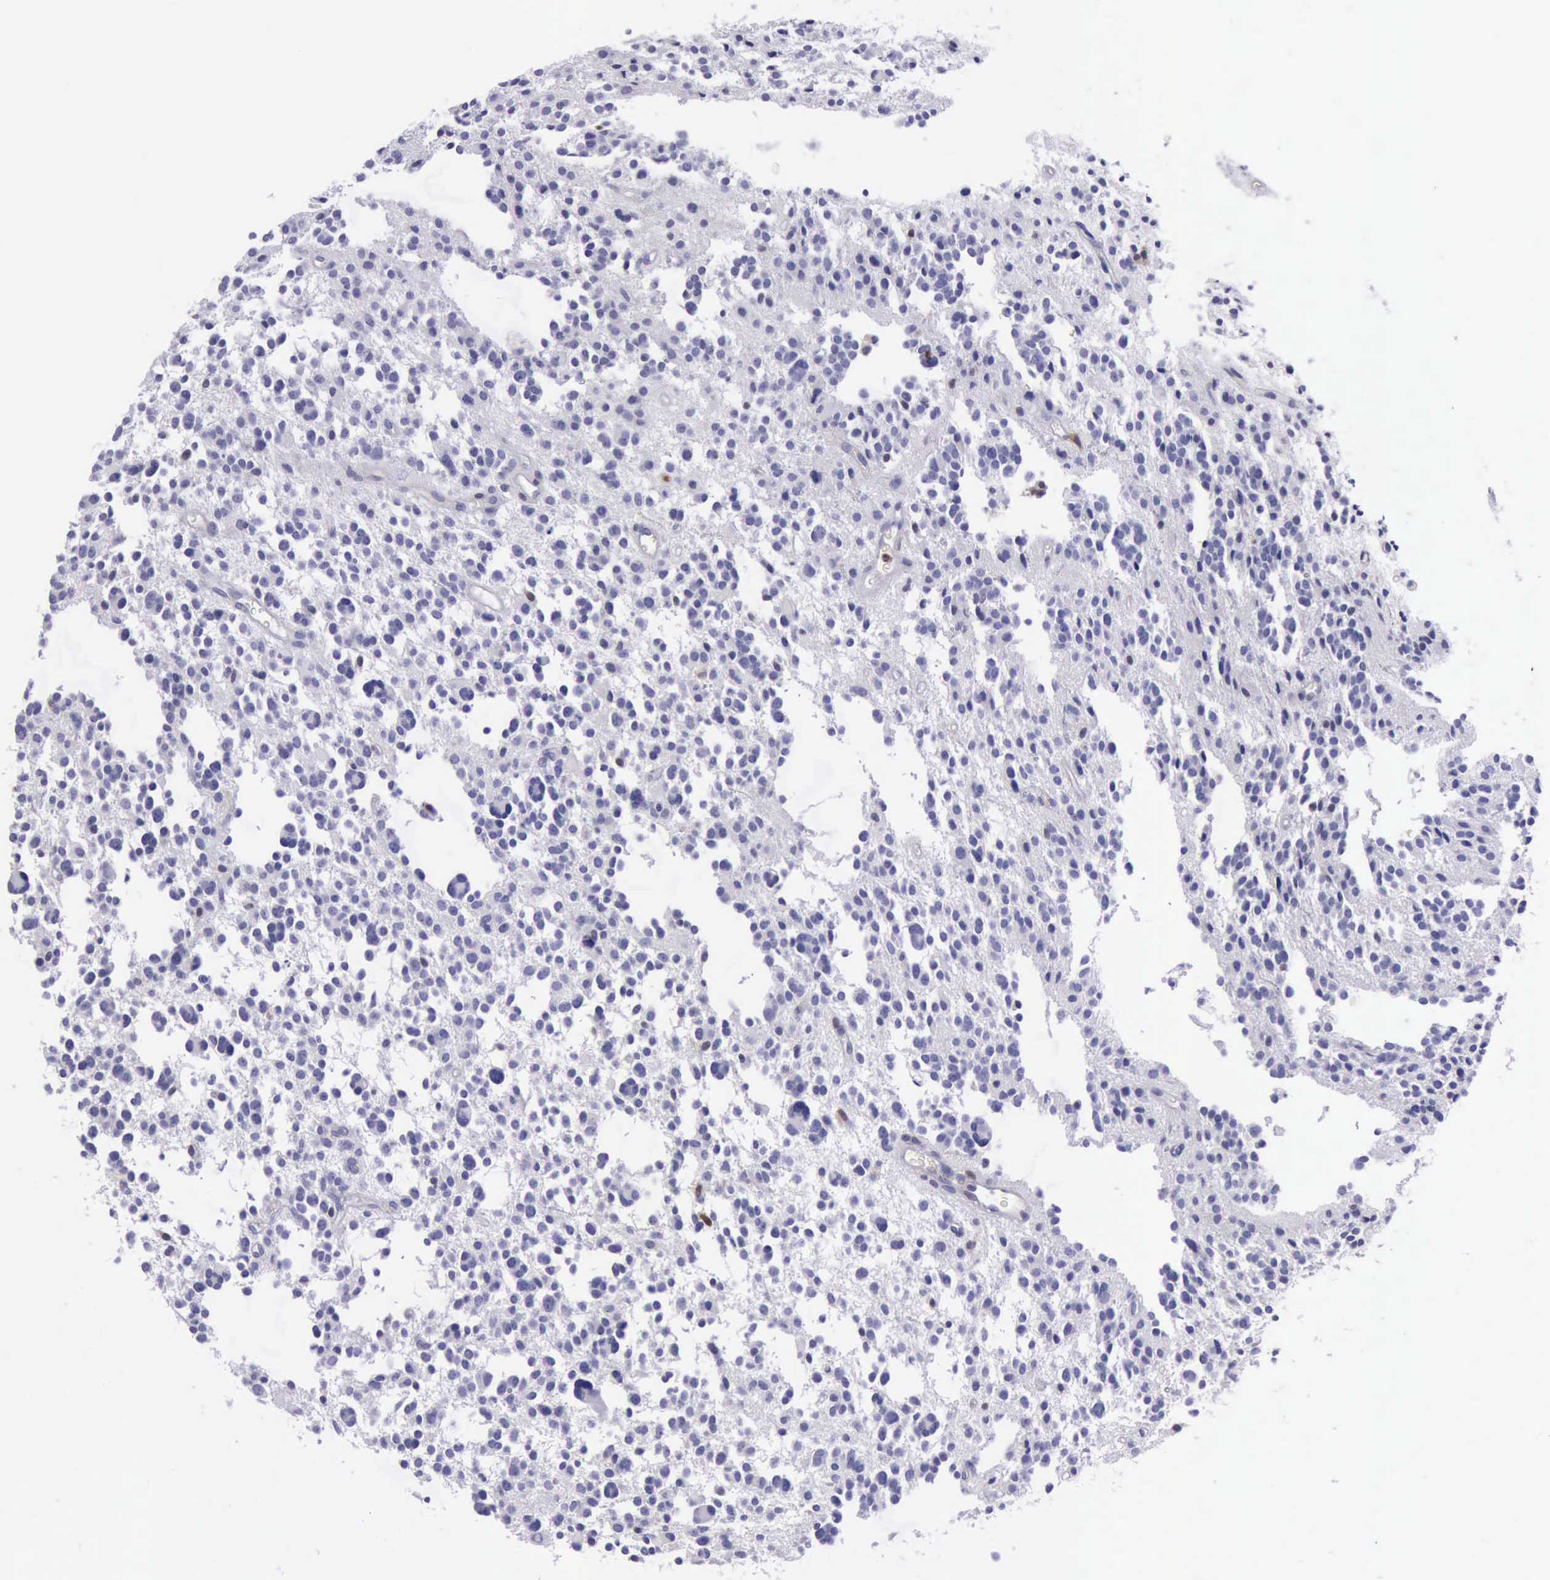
{"staining": {"intensity": "negative", "quantity": "none", "location": "none"}, "tissue": "glioma", "cell_type": "Tumor cells", "image_type": "cancer", "snomed": [{"axis": "morphology", "description": "Glioma, malignant, Low grade"}, {"axis": "topography", "description": "Brain"}], "caption": "A high-resolution image shows immunohistochemistry (IHC) staining of glioma, which displays no significant positivity in tumor cells. The staining is performed using DAB (3,3'-diaminobenzidine) brown chromogen with nuclei counter-stained in using hematoxylin.", "gene": "TYMP", "patient": {"sex": "female", "age": 36}}